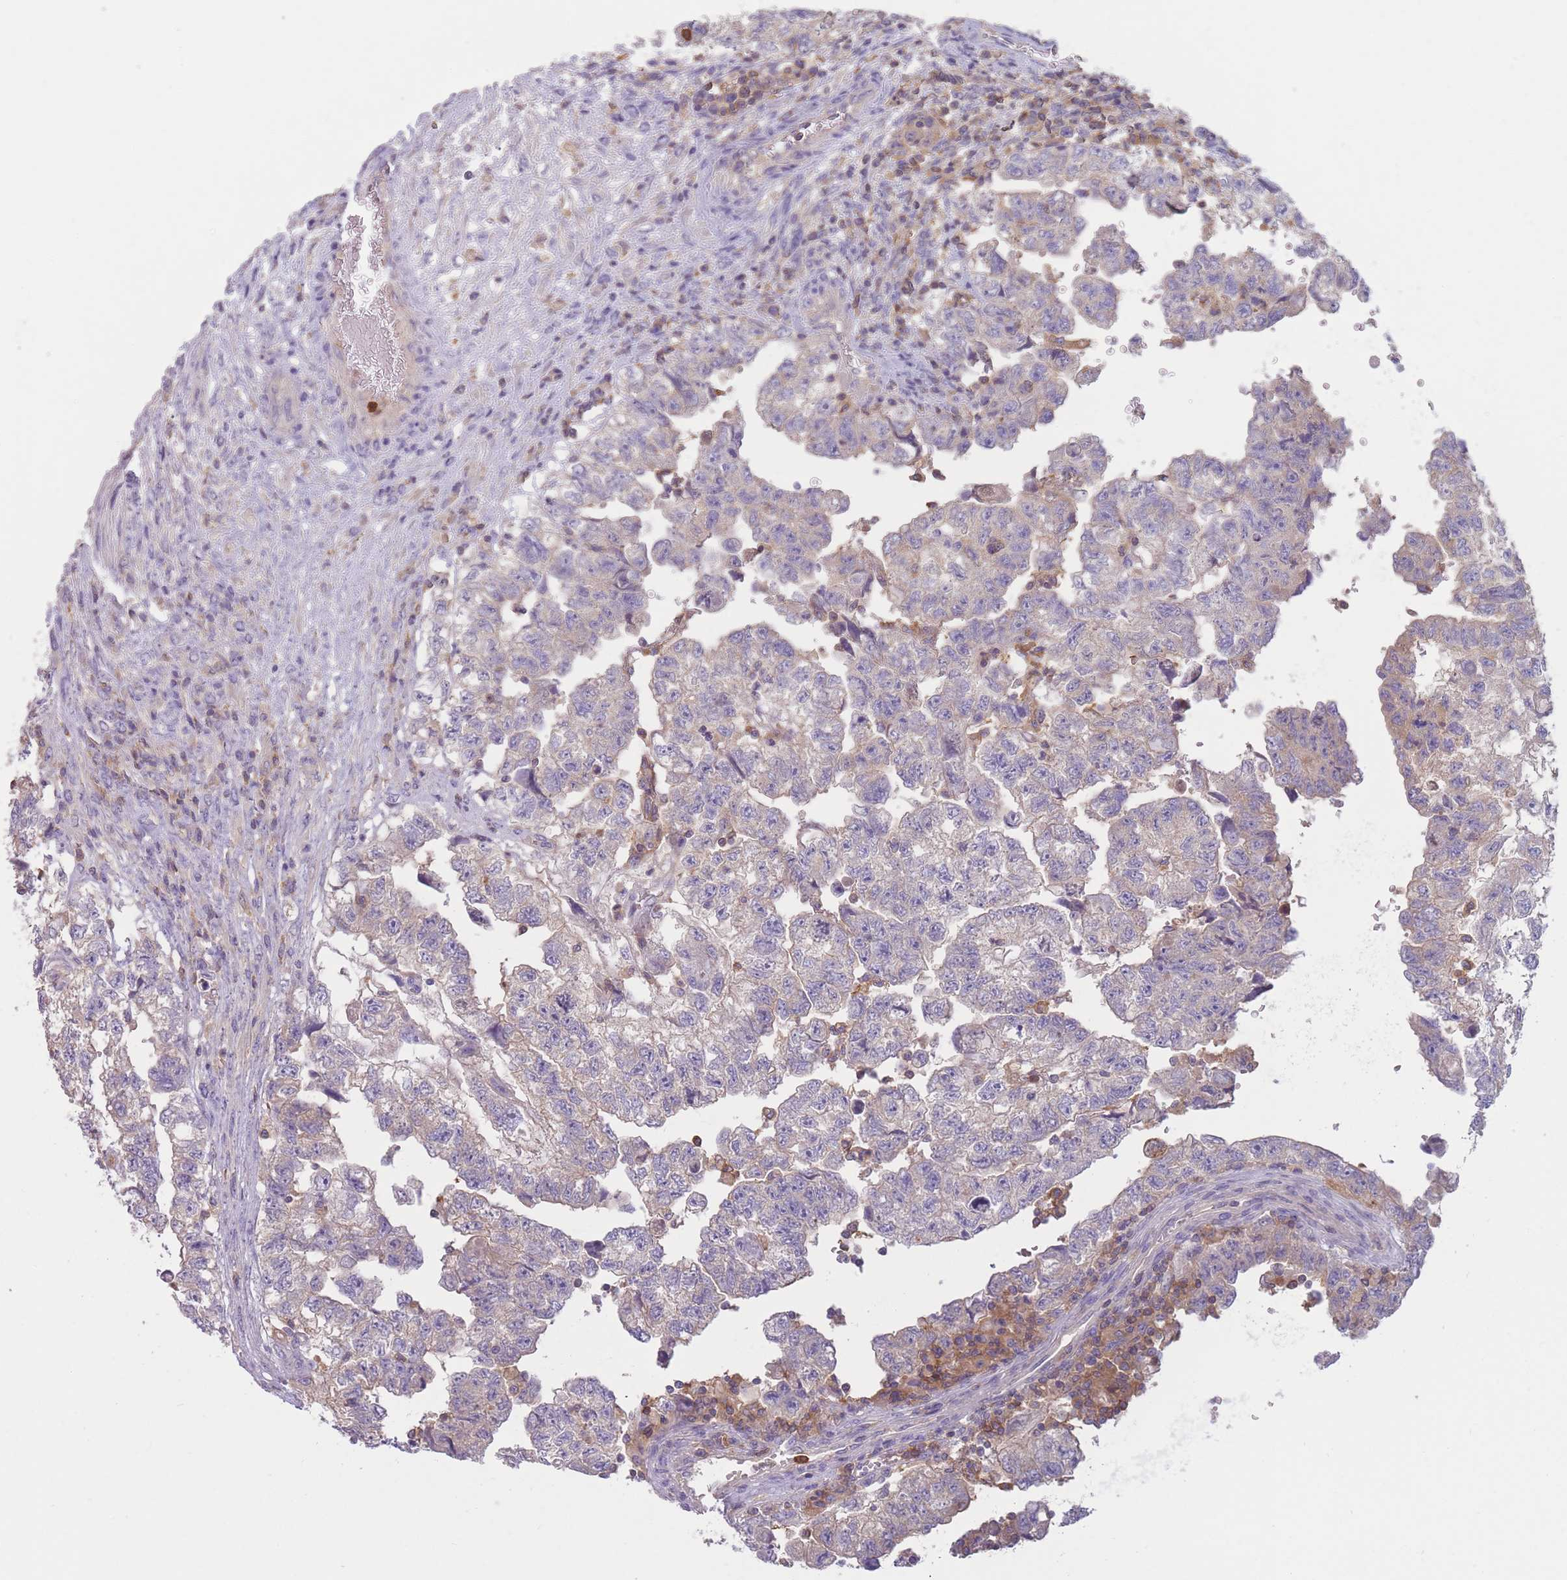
{"staining": {"intensity": "weak", "quantity": "<25%", "location": "cytoplasmic/membranous"}, "tissue": "testis cancer", "cell_type": "Tumor cells", "image_type": "cancer", "snomed": [{"axis": "morphology", "description": "Carcinoma, Embryonal, NOS"}, {"axis": "topography", "description": "Testis"}], "caption": "The photomicrograph reveals no significant positivity in tumor cells of testis embryonal carcinoma.", "gene": "ST3GAL4", "patient": {"sex": "male", "age": 36}}